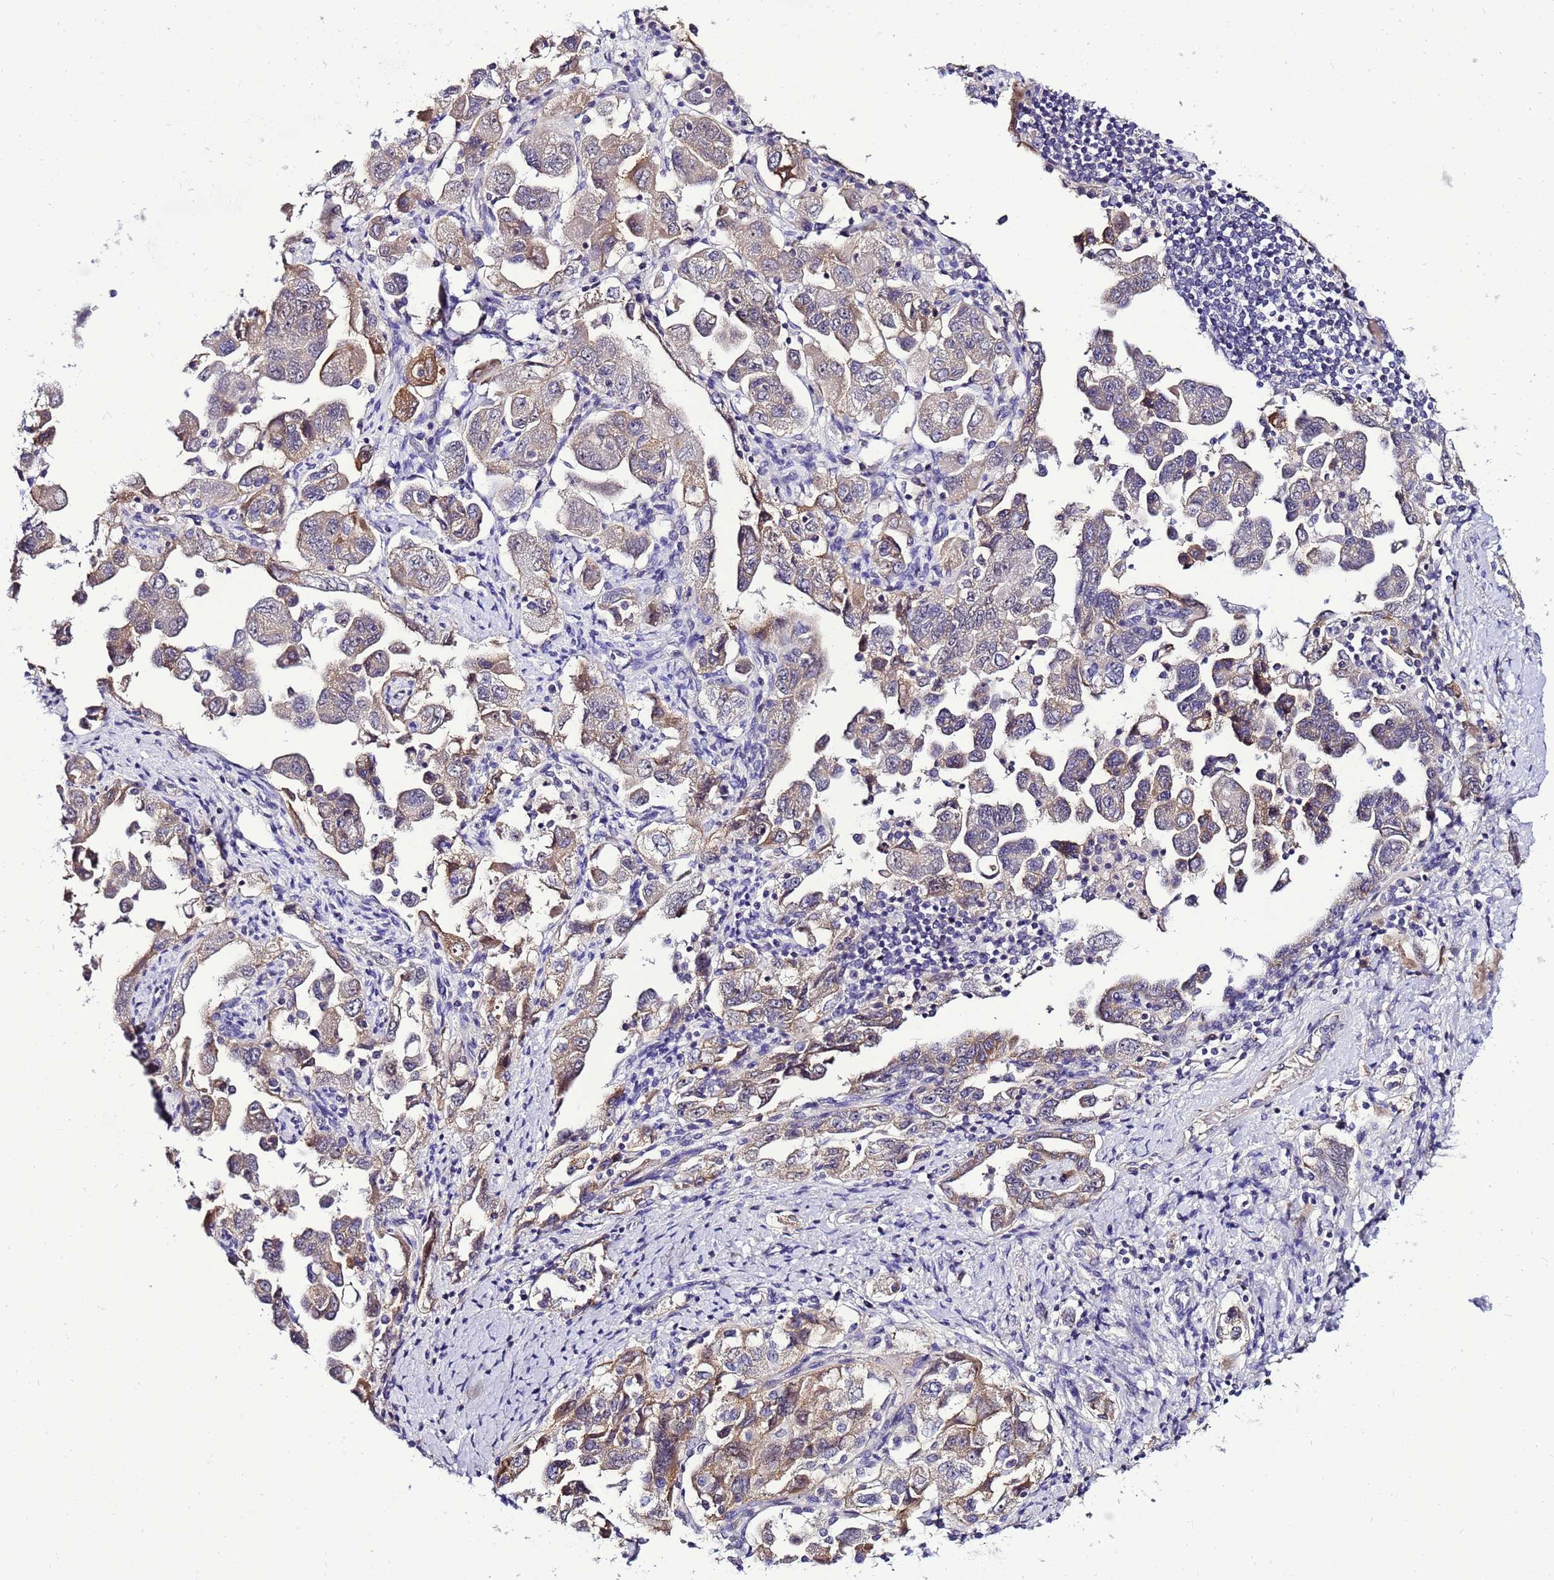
{"staining": {"intensity": "weak", "quantity": ">75%", "location": "cytoplasmic/membranous"}, "tissue": "ovarian cancer", "cell_type": "Tumor cells", "image_type": "cancer", "snomed": [{"axis": "morphology", "description": "Carcinoma, NOS"}, {"axis": "morphology", "description": "Cystadenocarcinoma, serous, NOS"}, {"axis": "topography", "description": "Ovary"}], "caption": "Weak cytoplasmic/membranous protein staining is identified in approximately >75% of tumor cells in ovarian carcinoma. The protein is stained brown, and the nuclei are stained in blue (DAB IHC with brightfield microscopy, high magnification).", "gene": "C19orf47", "patient": {"sex": "female", "age": 69}}